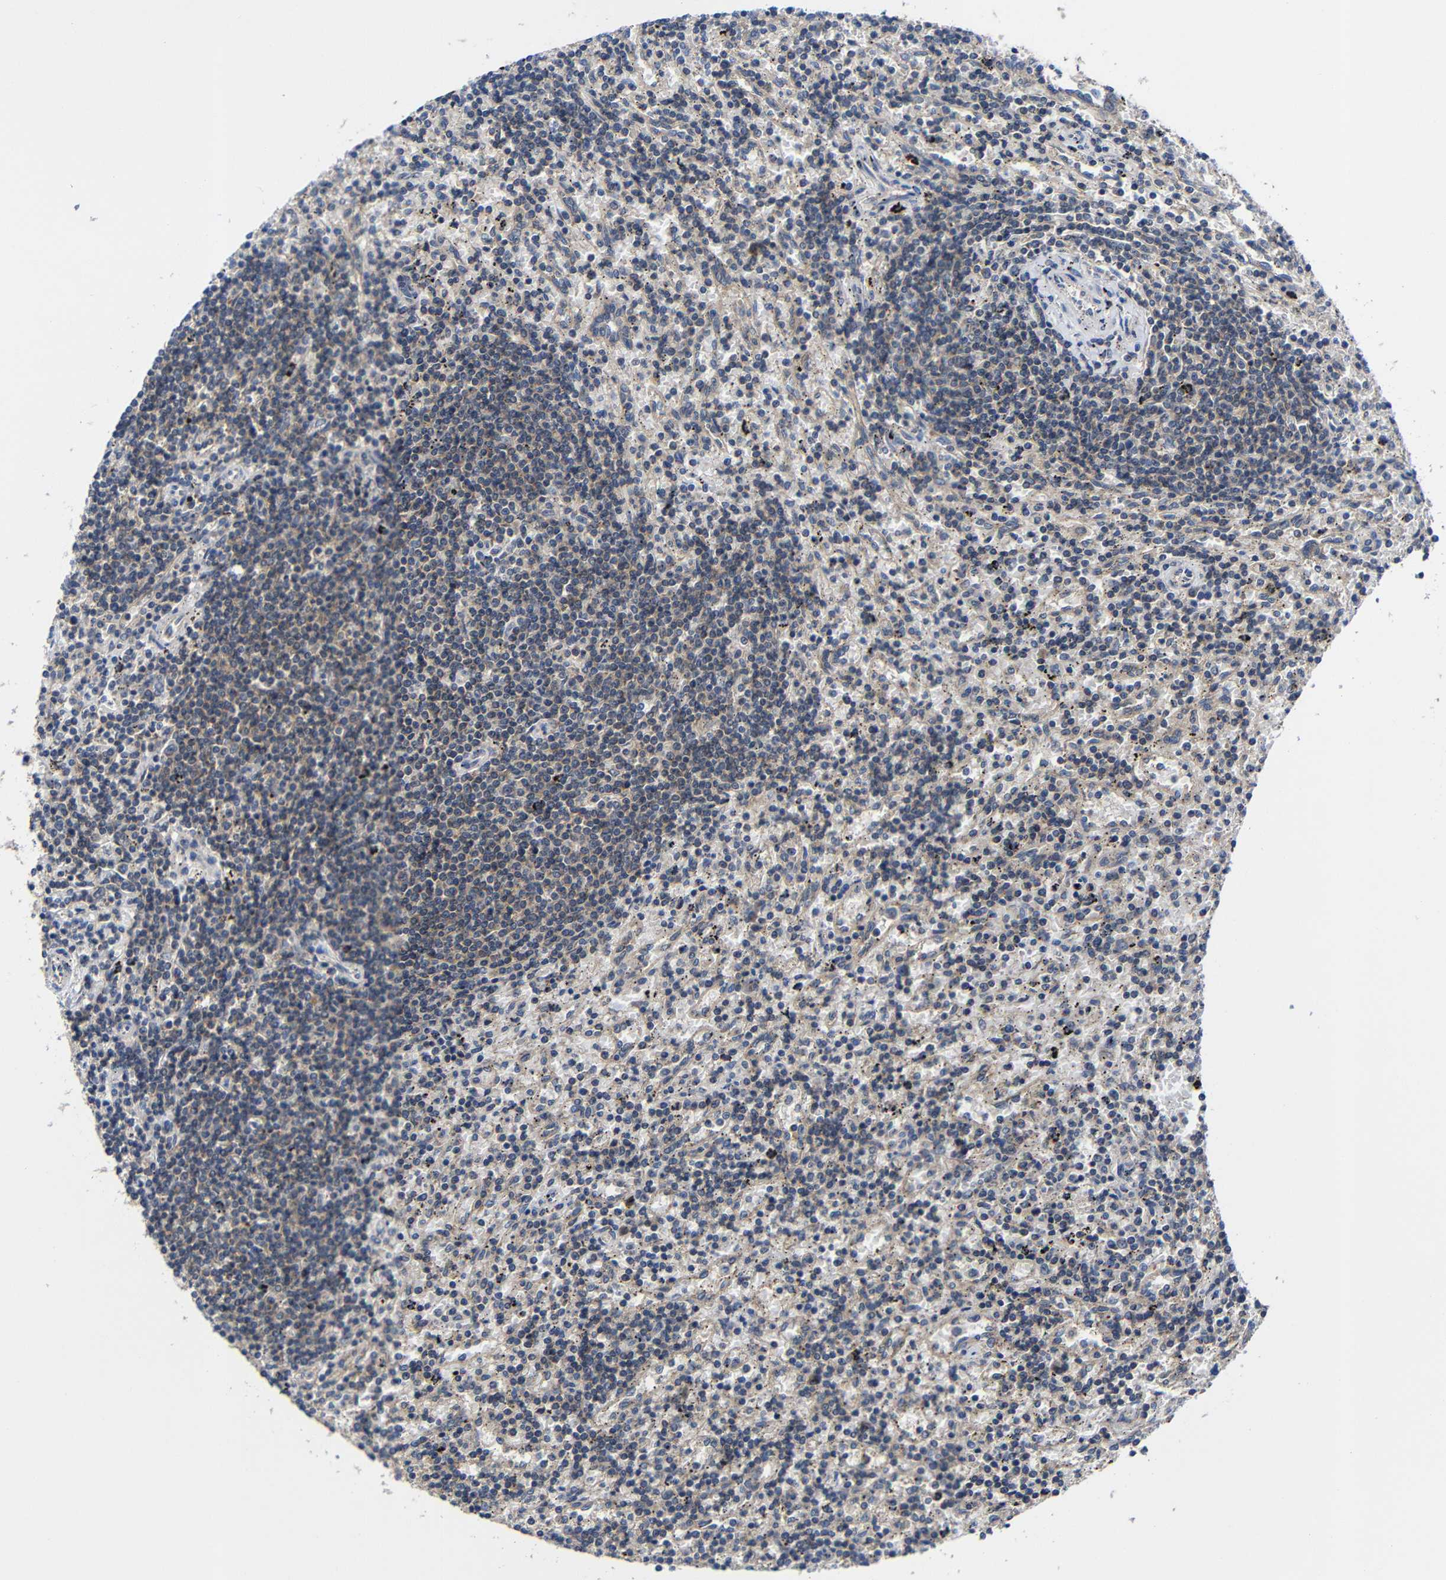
{"staining": {"intensity": "weak", "quantity": "<25%", "location": "cytoplasmic/membranous"}, "tissue": "lymphoma", "cell_type": "Tumor cells", "image_type": "cancer", "snomed": [{"axis": "morphology", "description": "Malignant lymphoma, non-Hodgkin's type, Low grade"}, {"axis": "topography", "description": "Spleen"}], "caption": "The immunohistochemistry histopathology image has no significant staining in tumor cells of low-grade malignant lymphoma, non-Hodgkin's type tissue.", "gene": "LPAR5", "patient": {"sex": "male", "age": 76}}